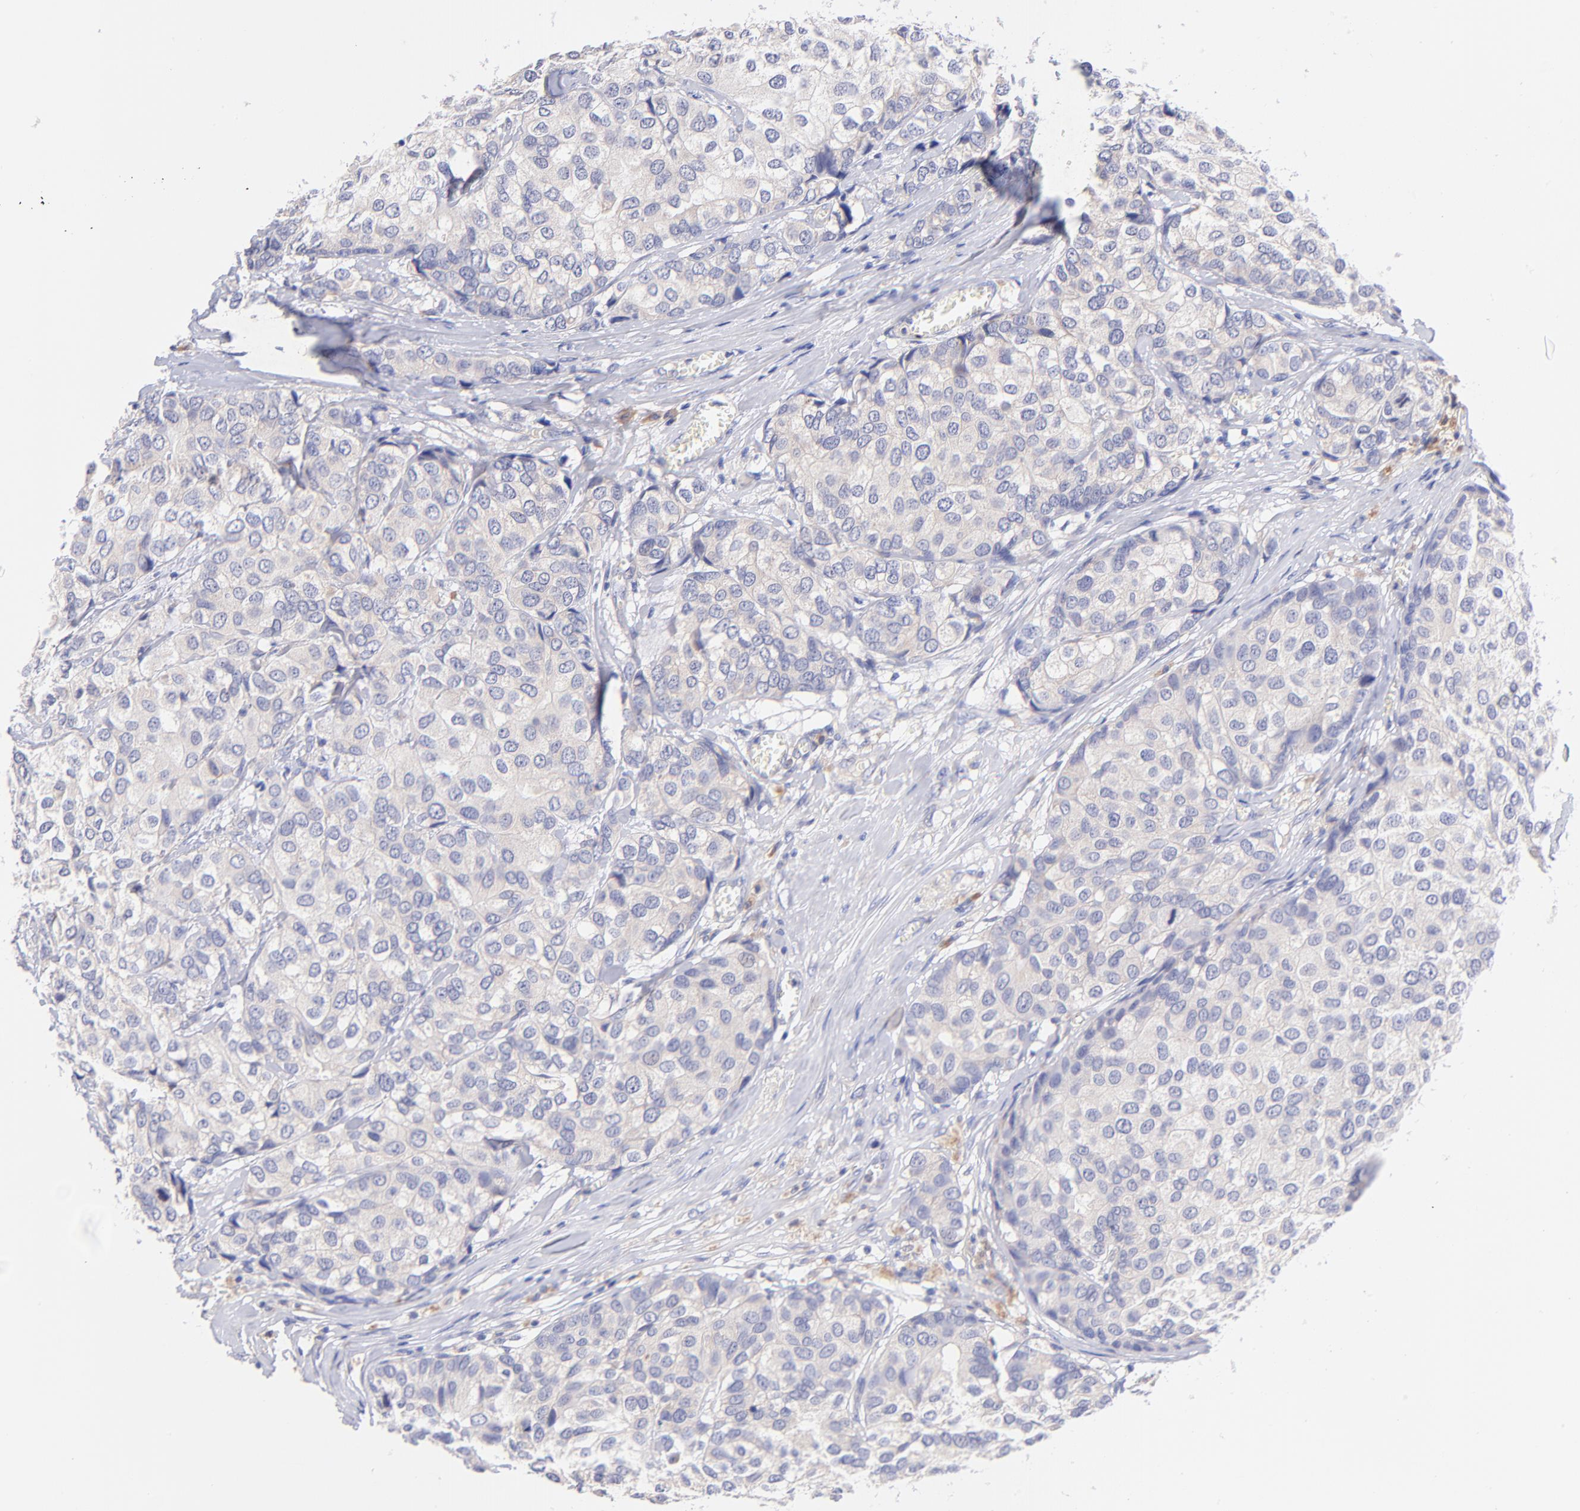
{"staining": {"intensity": "weak", "quantity": ">75%", "location": "cytoplasmic/membranous"}, "tissue": "breast cancer", "cell_type": "Tumor cells", "image_type": "cancer", "snomed": [{"axis": "morphology", "description": "Duct carcinoma"}, {"axis": "topography", "description": "Breast"}], "caption": "Protein staining exhibits weak cytoplasmic/membranous expression in approximately >75% of tumor cells in breast infiltrating ductal carcinoma.", "gene": "RPL11", "patient": {"sex": "female", "age": 68}}